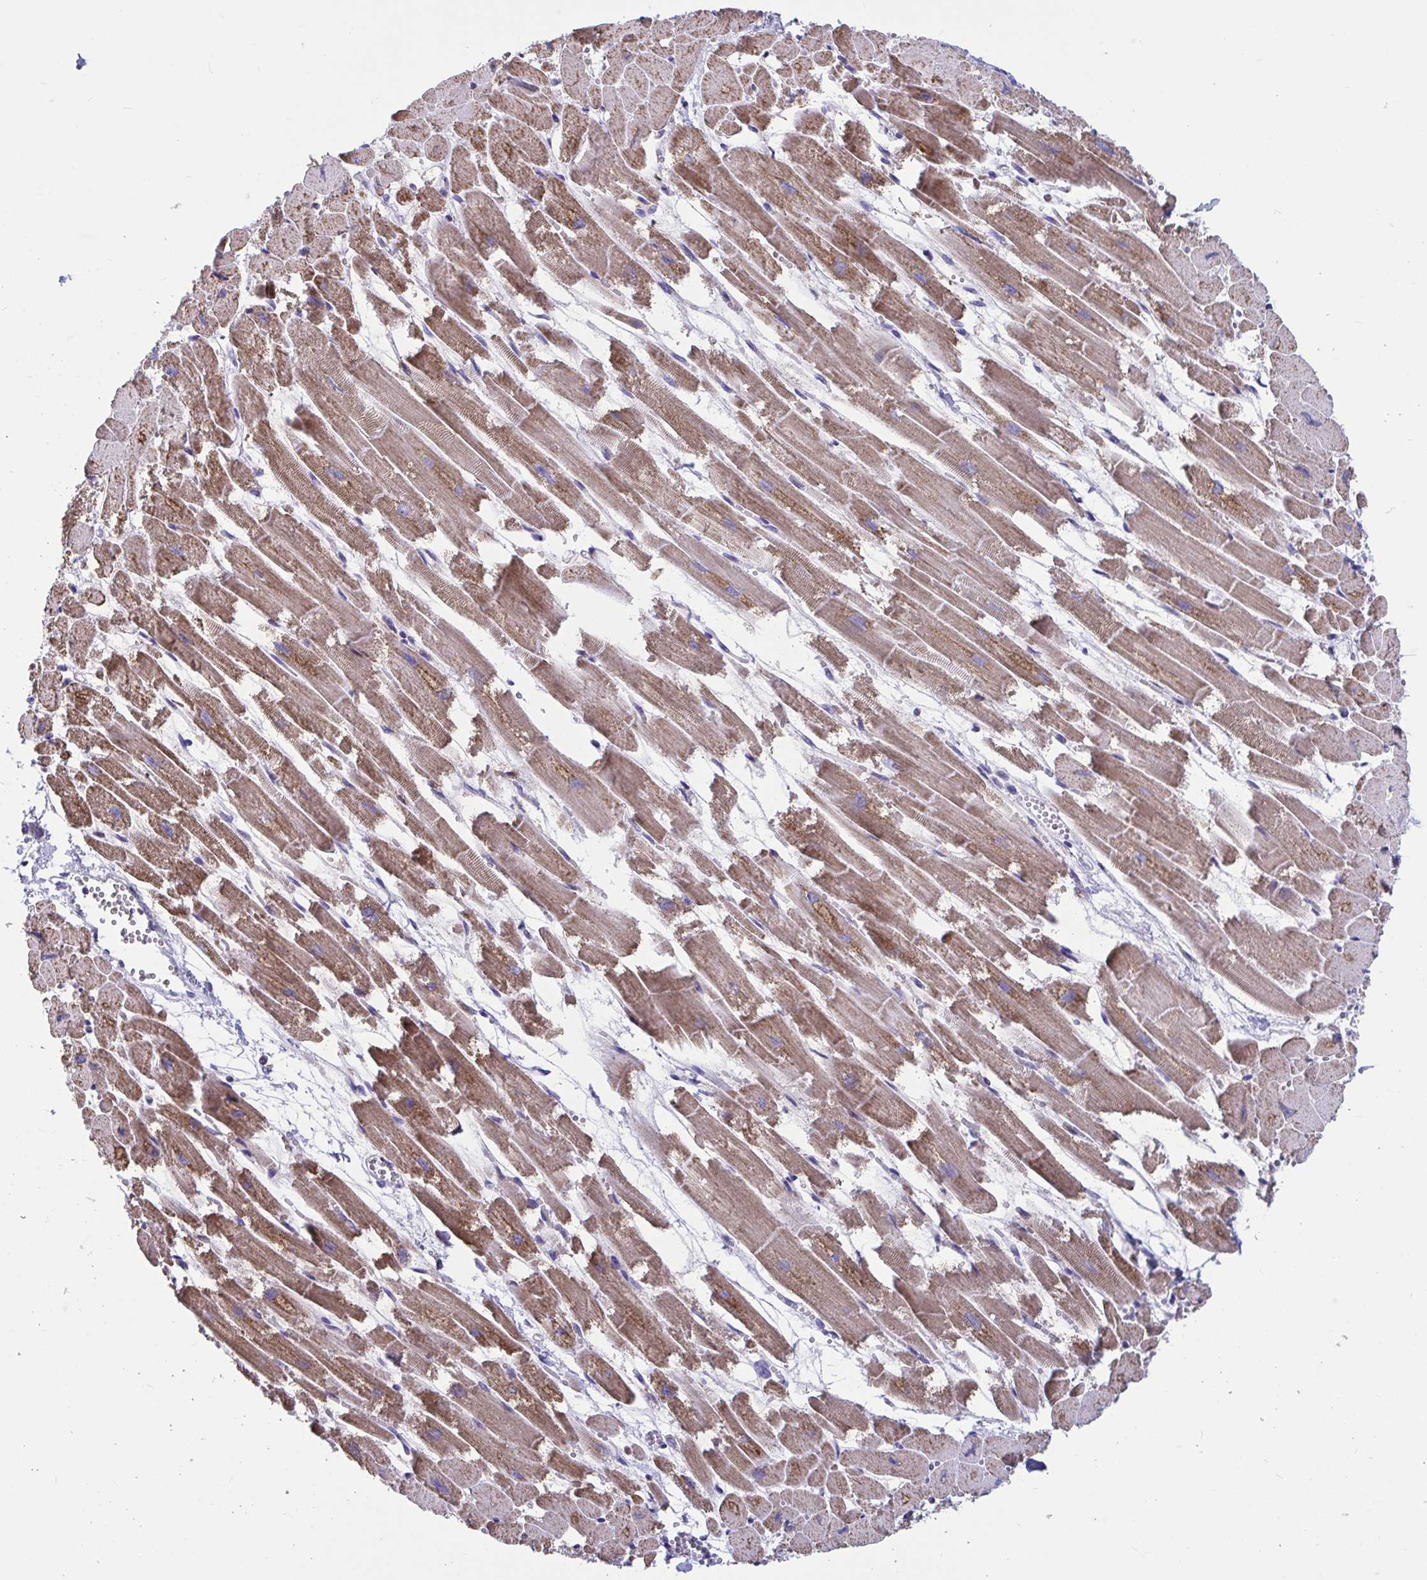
{"staining": {"intensity": "moderate", "quantity": ">75%", "location": "cytoplasmic/membranous"}, "tissue": "heart muscle", "cell_type": "Cardiomyocytes", "image_type": "normal", "snomed": [{"axis": "morphology", "description": "Normal tissue, NOS"}, {"axis": "topography", "description": "Heart"}], "caption": "Protein staining exhibits moderate cytoplasmic/membranous staining in approximately >75% of cardiomyocytes in benign heart muscle. (DAB (3,3'-diaminobenzidine) IHC with brightfield microscopy, high magnification).", "gene": "OR13A1", "patient": {"sex": "female", "age": 52}}